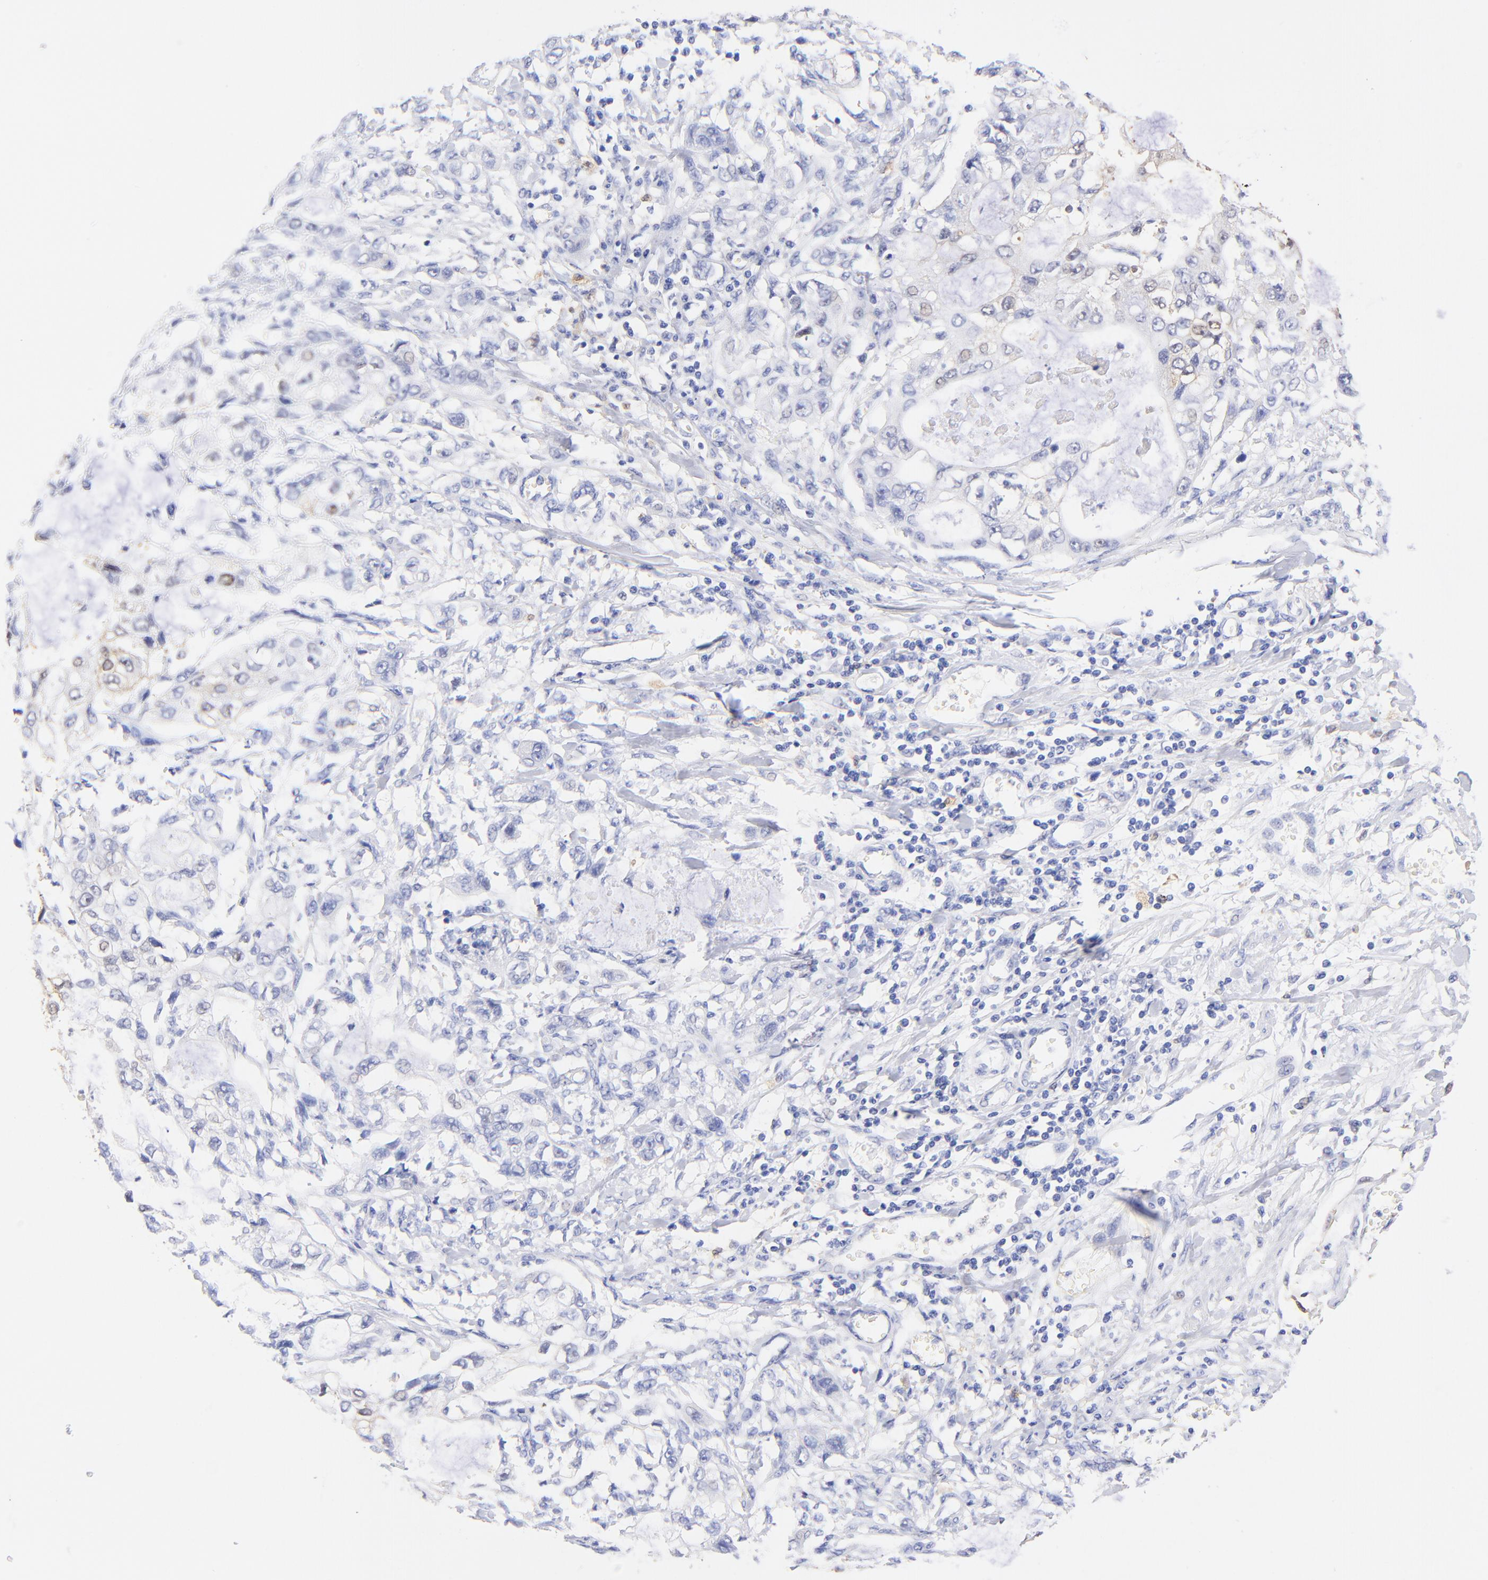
{"staining": {"intensity": "negative", "quantity": "none", "location": "none"}, "tissue": "stomach cancer", "cell_type": "Tumor cells", "image_type": "cancer", "snomed": [{"axis": "morphology", "description": "Adenocarcinoma, NOS"}, {"axis": "topography", "description": "Stomach, upper"}], "caption": "Photomicrograph shows no significant protein expression in tumor cells of adenocarcinoma (stomach).", "gene": "ALDH1A1", "patient": {"sex": "female", "age": 52}}